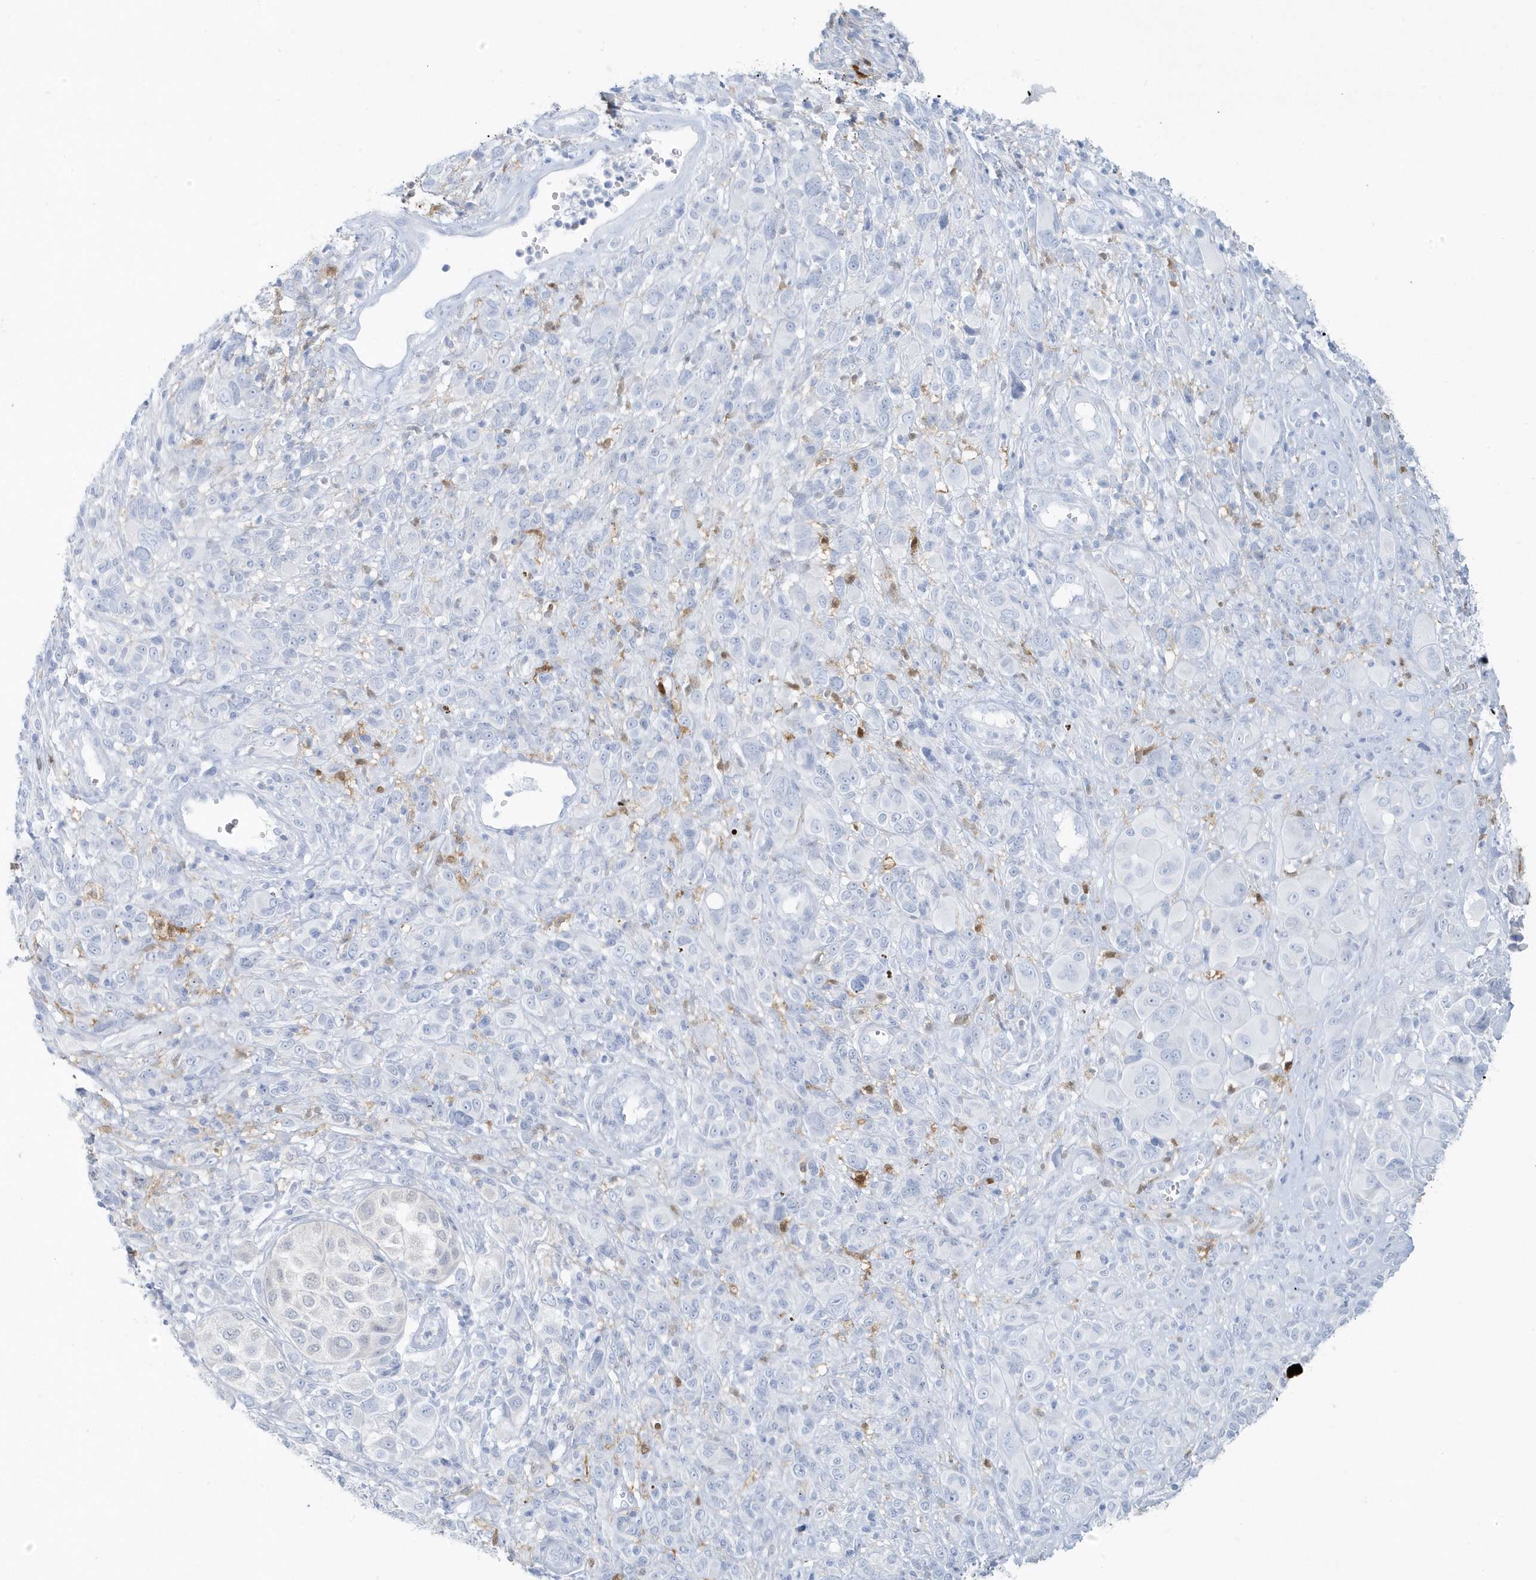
{"staining": {"intensity": "negative", "quantity": "none", "location": "none"}, "tissue": "melanoma", "cell_type": "Tumor cells", "image_type": "cancer", "snomed": [{"axis": "morphology", "description": "Malignant melanoma, NOS"}, {"axis": "topography", "description": "Skin of trunk"}], "caption": "Tumor cells are negative for protein expression in human melanoma.", "gene": "FAM98A", "patient": {"sex": "male", "age": 71}}